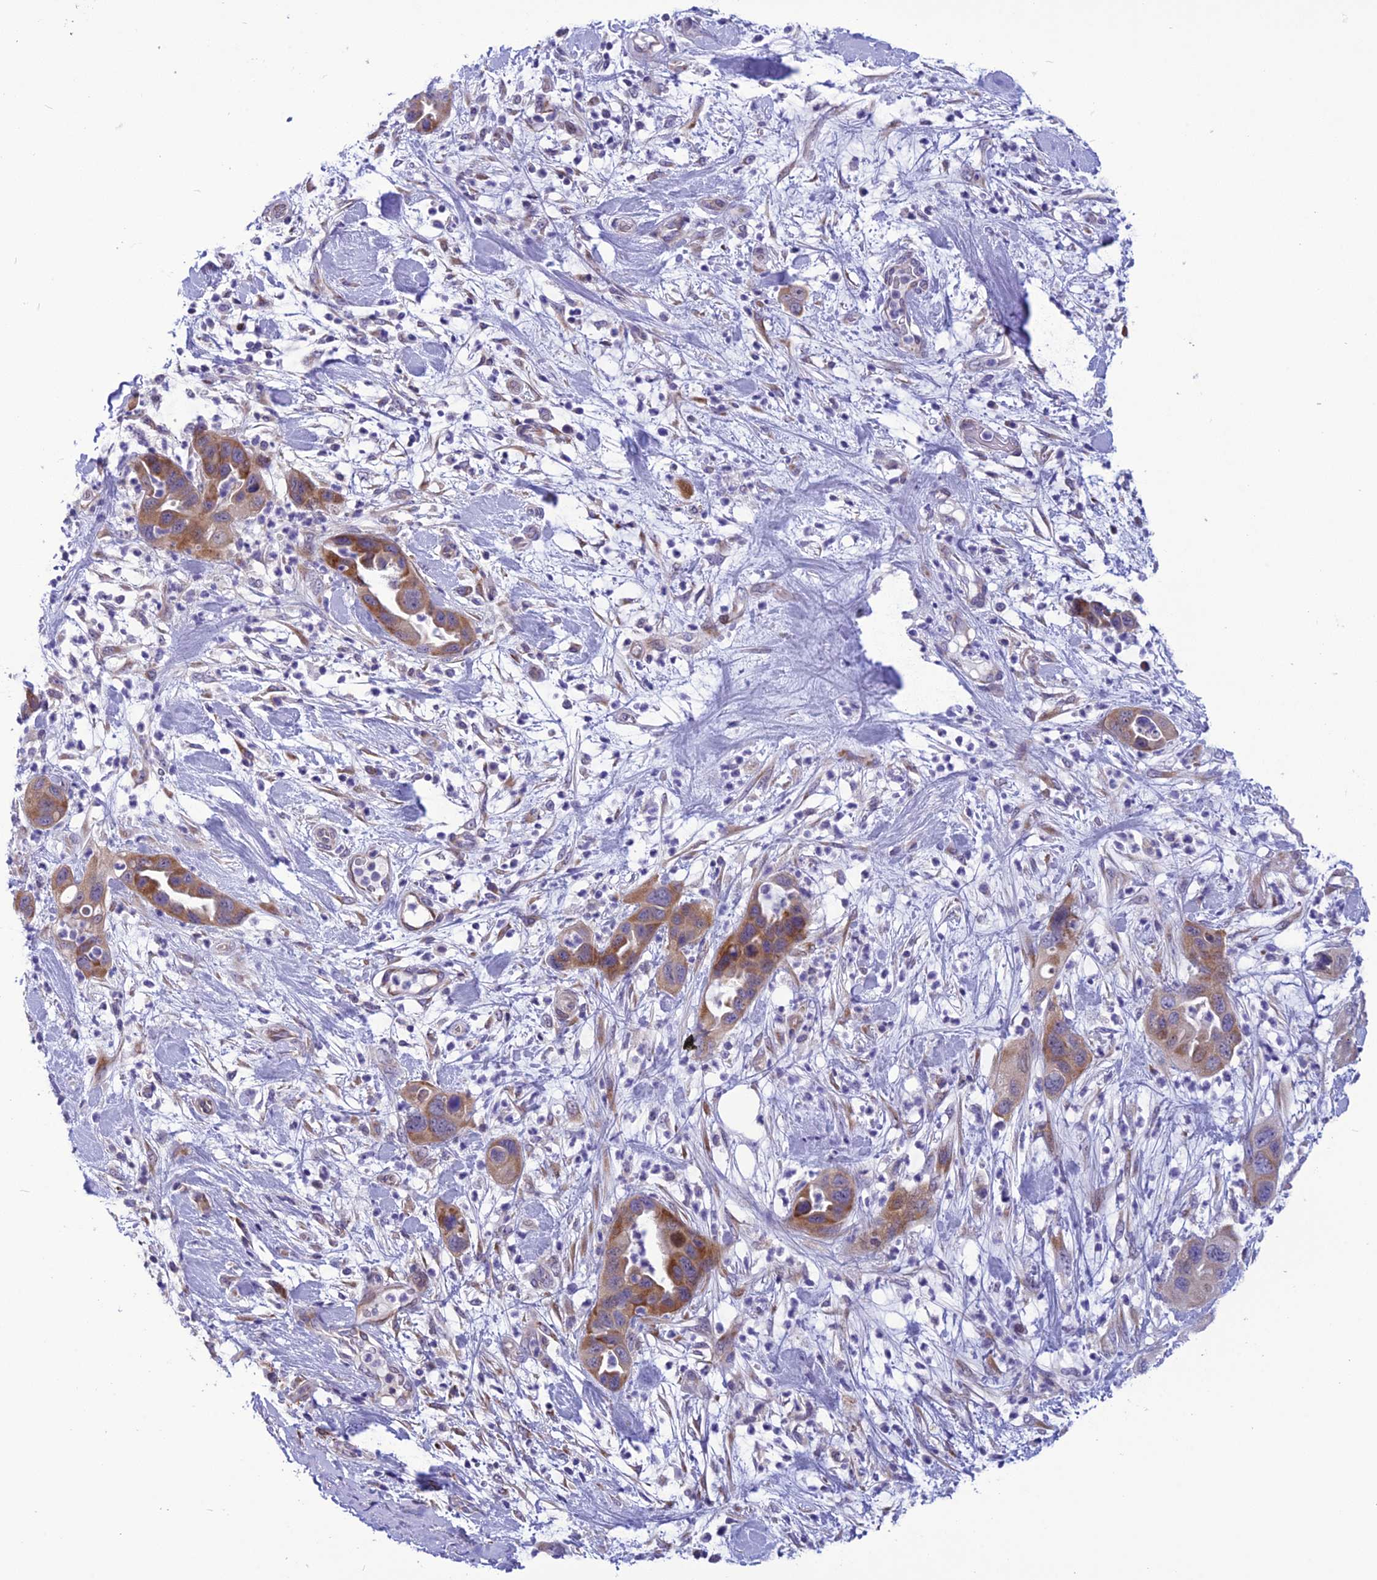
{"staining": {"intensity": "moderate", "quantity": "25%-75%", "location": "cytoplasmic/membranous"}, "tissue": "pancreatic cancer", "cell_type": "Tumor cells", "image_type": "cancer", "snomed": [{"axis": "morphology", "description": "Adenocarcinoma, NOS"}, {"axis": "topography", "description": "Pancreas"}], "caption": "Pancreatic cancer (adenocarcinoma) stained for a protein (brown) shows moderate cytoplasmic/membranous positive staining in about 25%-75% of tumor cells.", "gene": "PSMF1", "patient": {"sex": "female", "age": 71}}